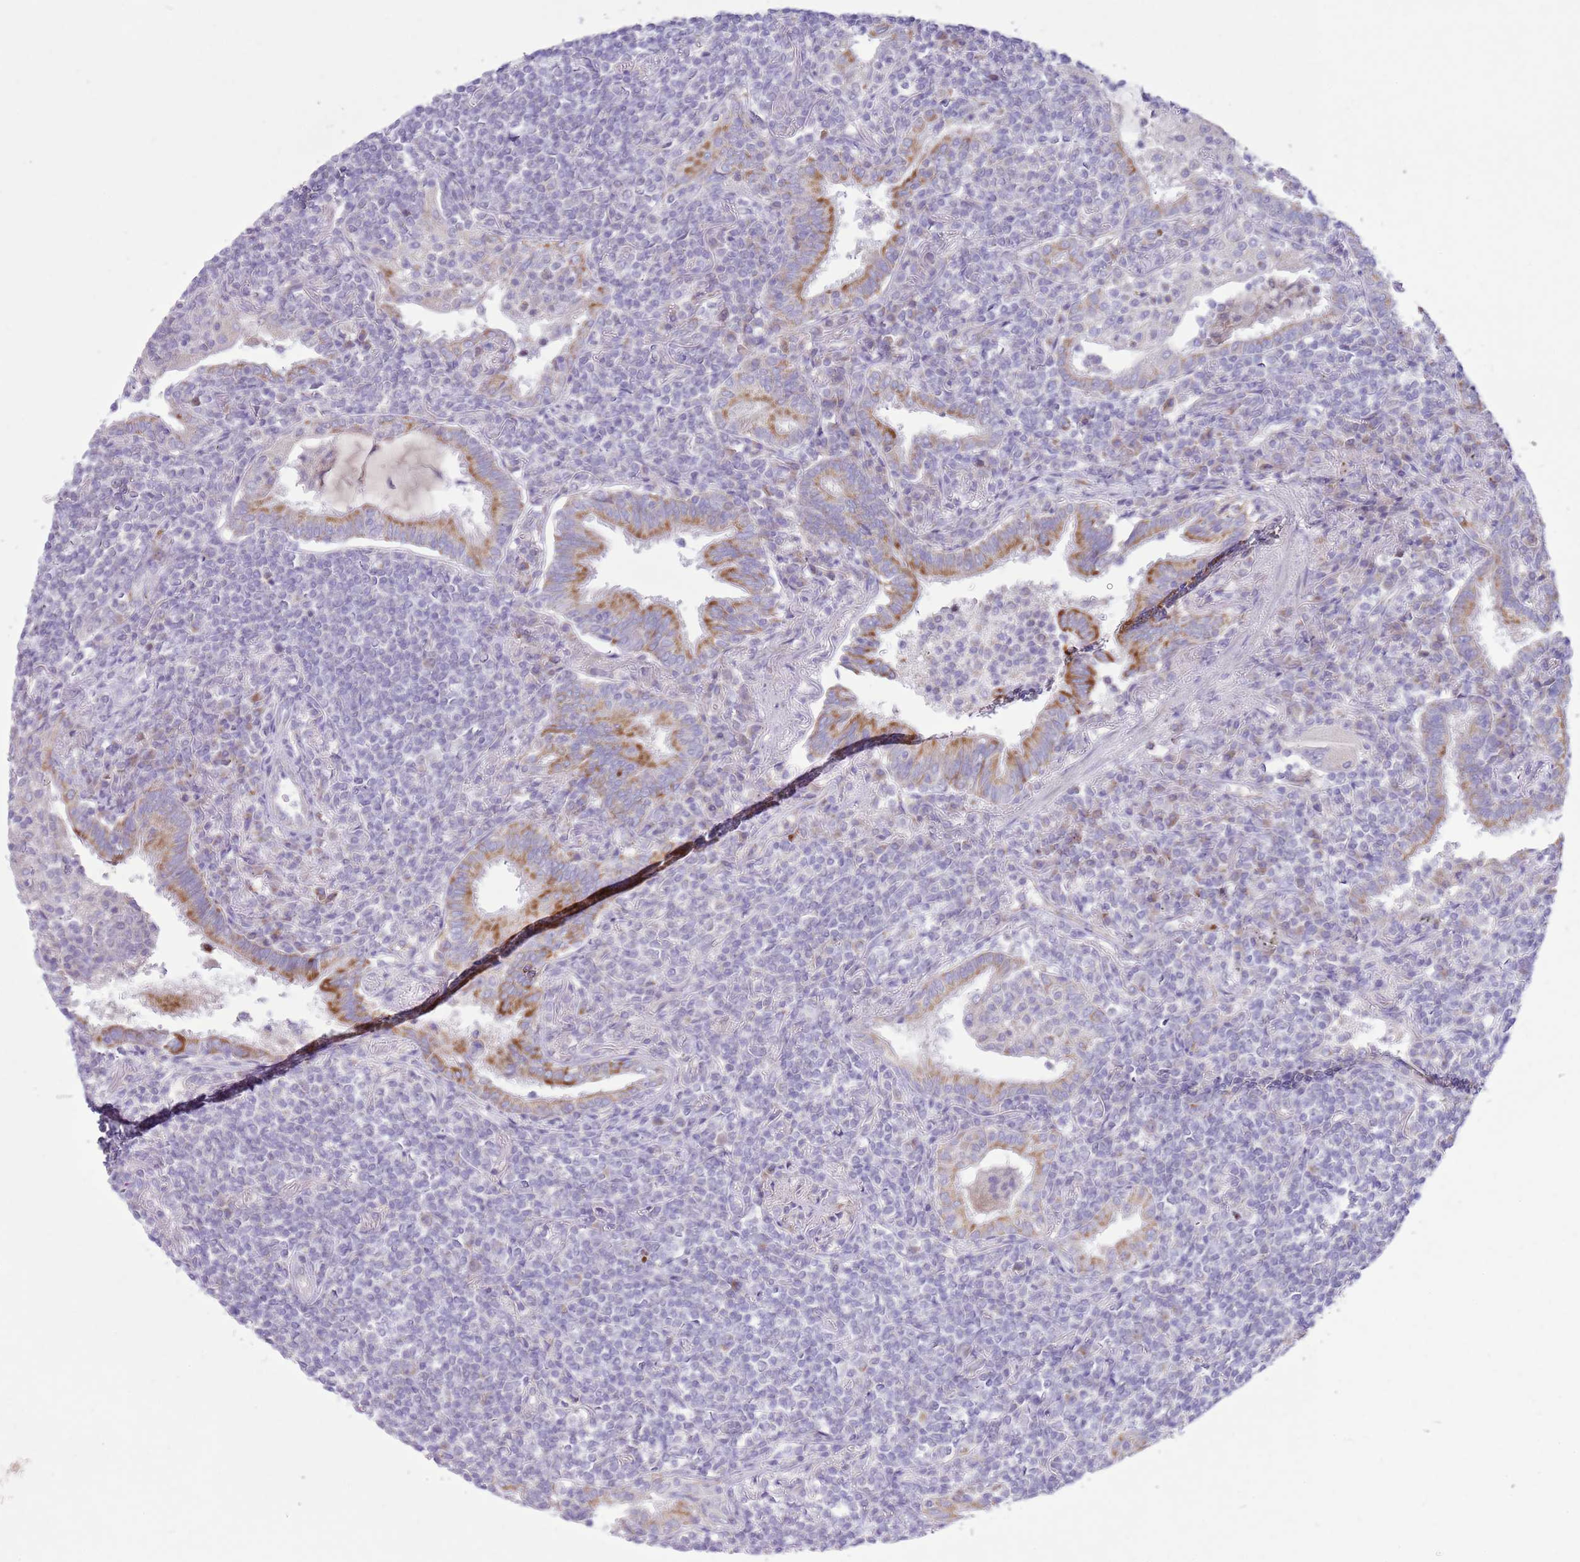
{"staining": {"intensity": "negative", "quantity": "none", "location": "none"}, "tissue": "lymphoma", "cell_type": "Tumor cells", "image_type": "cancer", "snomed": [{"axis": "morphology", "description": "Malignant lymphoma, non-Hodgkin's type, Low grade"}, {"axis": "topography", "description": "Lung"}], "caption": "Immunohistochemistry histopathology image of lymphoma stained for a protein (brown), which shows no staining in tumor cells.", "gene": "OAZ2", "patient": {"sex": "female", "age": 71}}